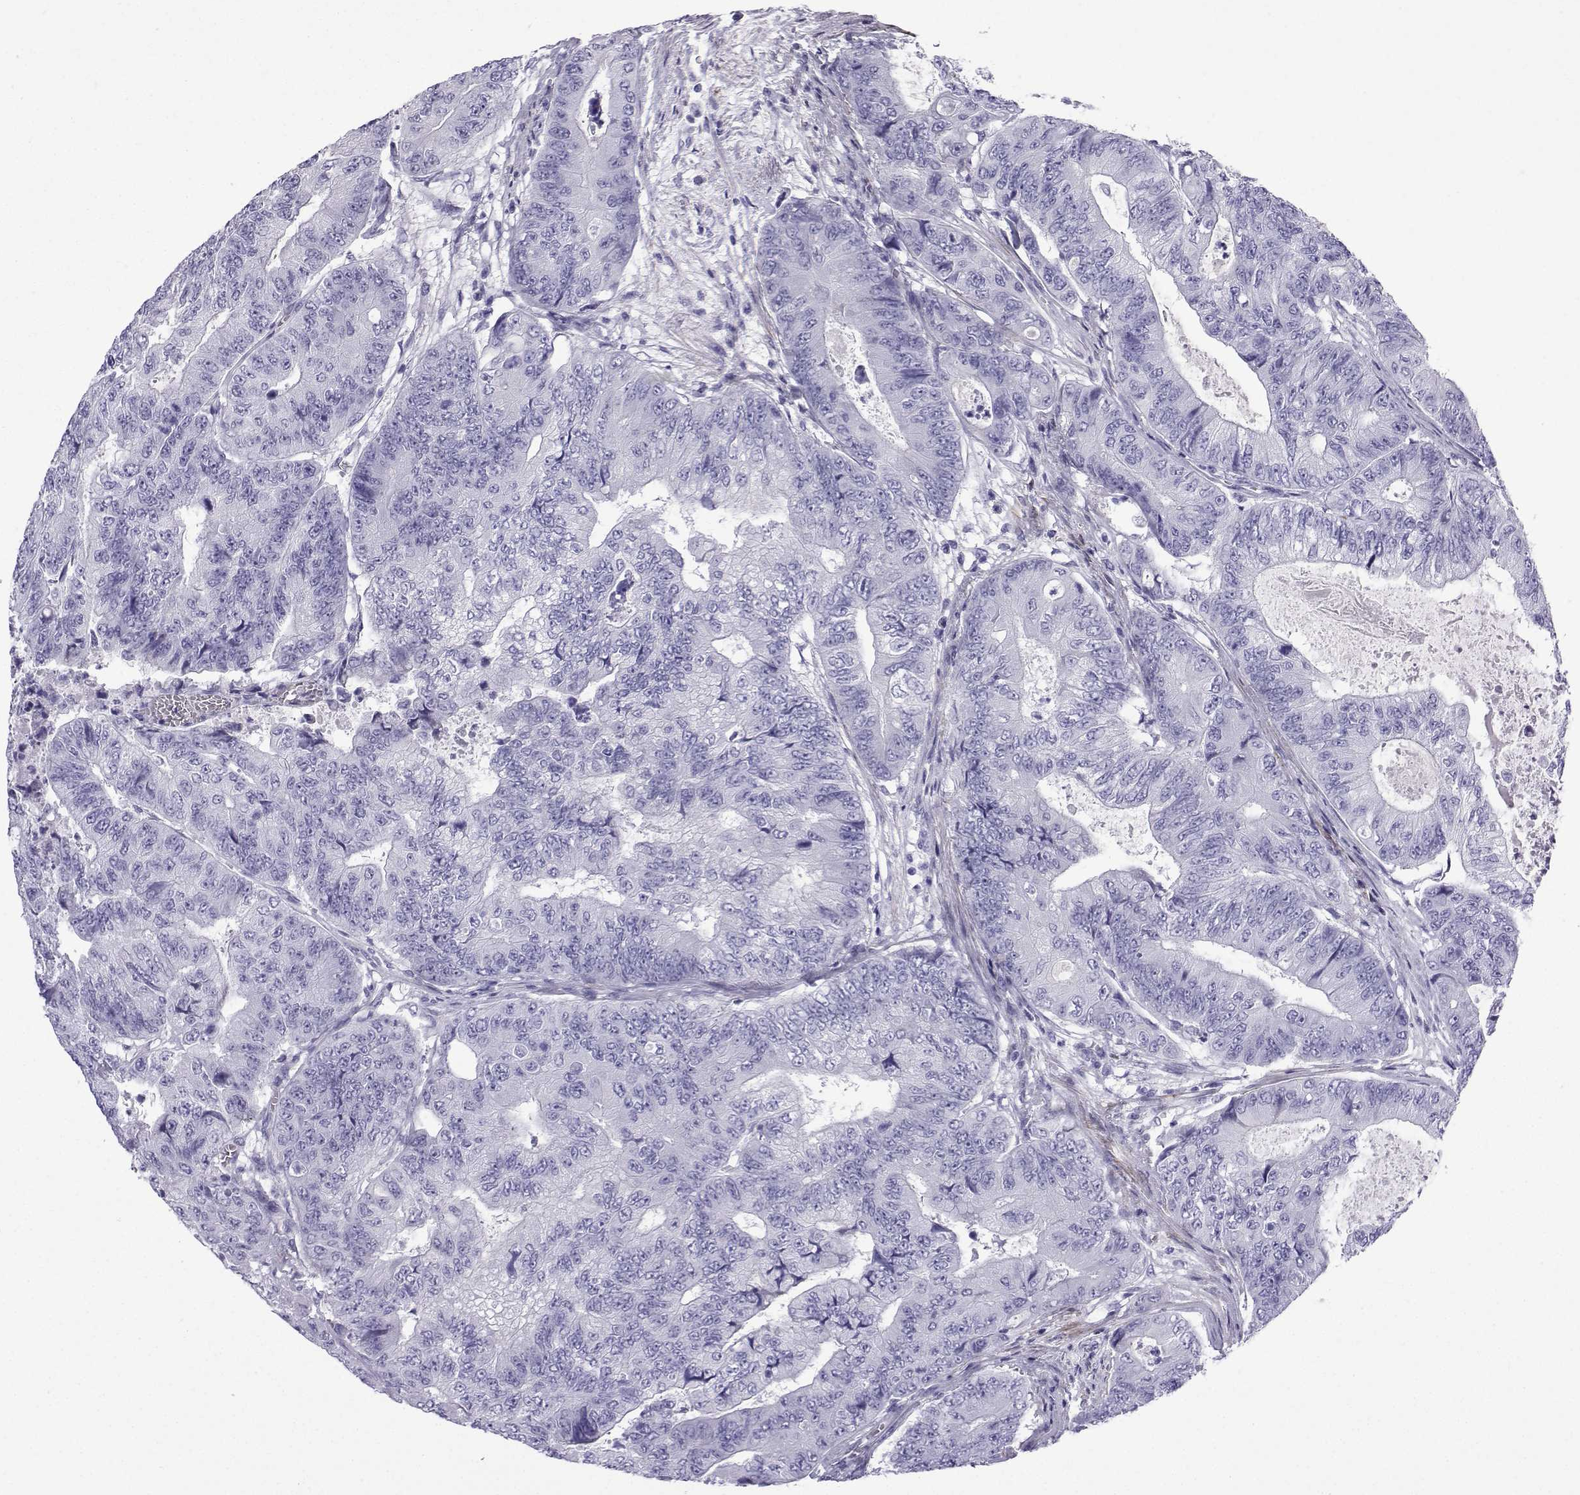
{"staining": {"intensity": "negative", "quantity": "none", "location": "none"}, "tissue": "colorectal cancer", "cell_type": "Tumor cells", "image_type": "cancer", "snomed": [{"axis": "morphology", "description": "Adenocarcinoma, NOS"}, {"axis": "topography", "description": "Colon"}], "caption": "Human colorectal cancer stained for a protein using immunohistochemistry exhibits no positivity in tumor cells.", "gene": "KCNF1", "patient": {"sex": "female", "age": 48}}